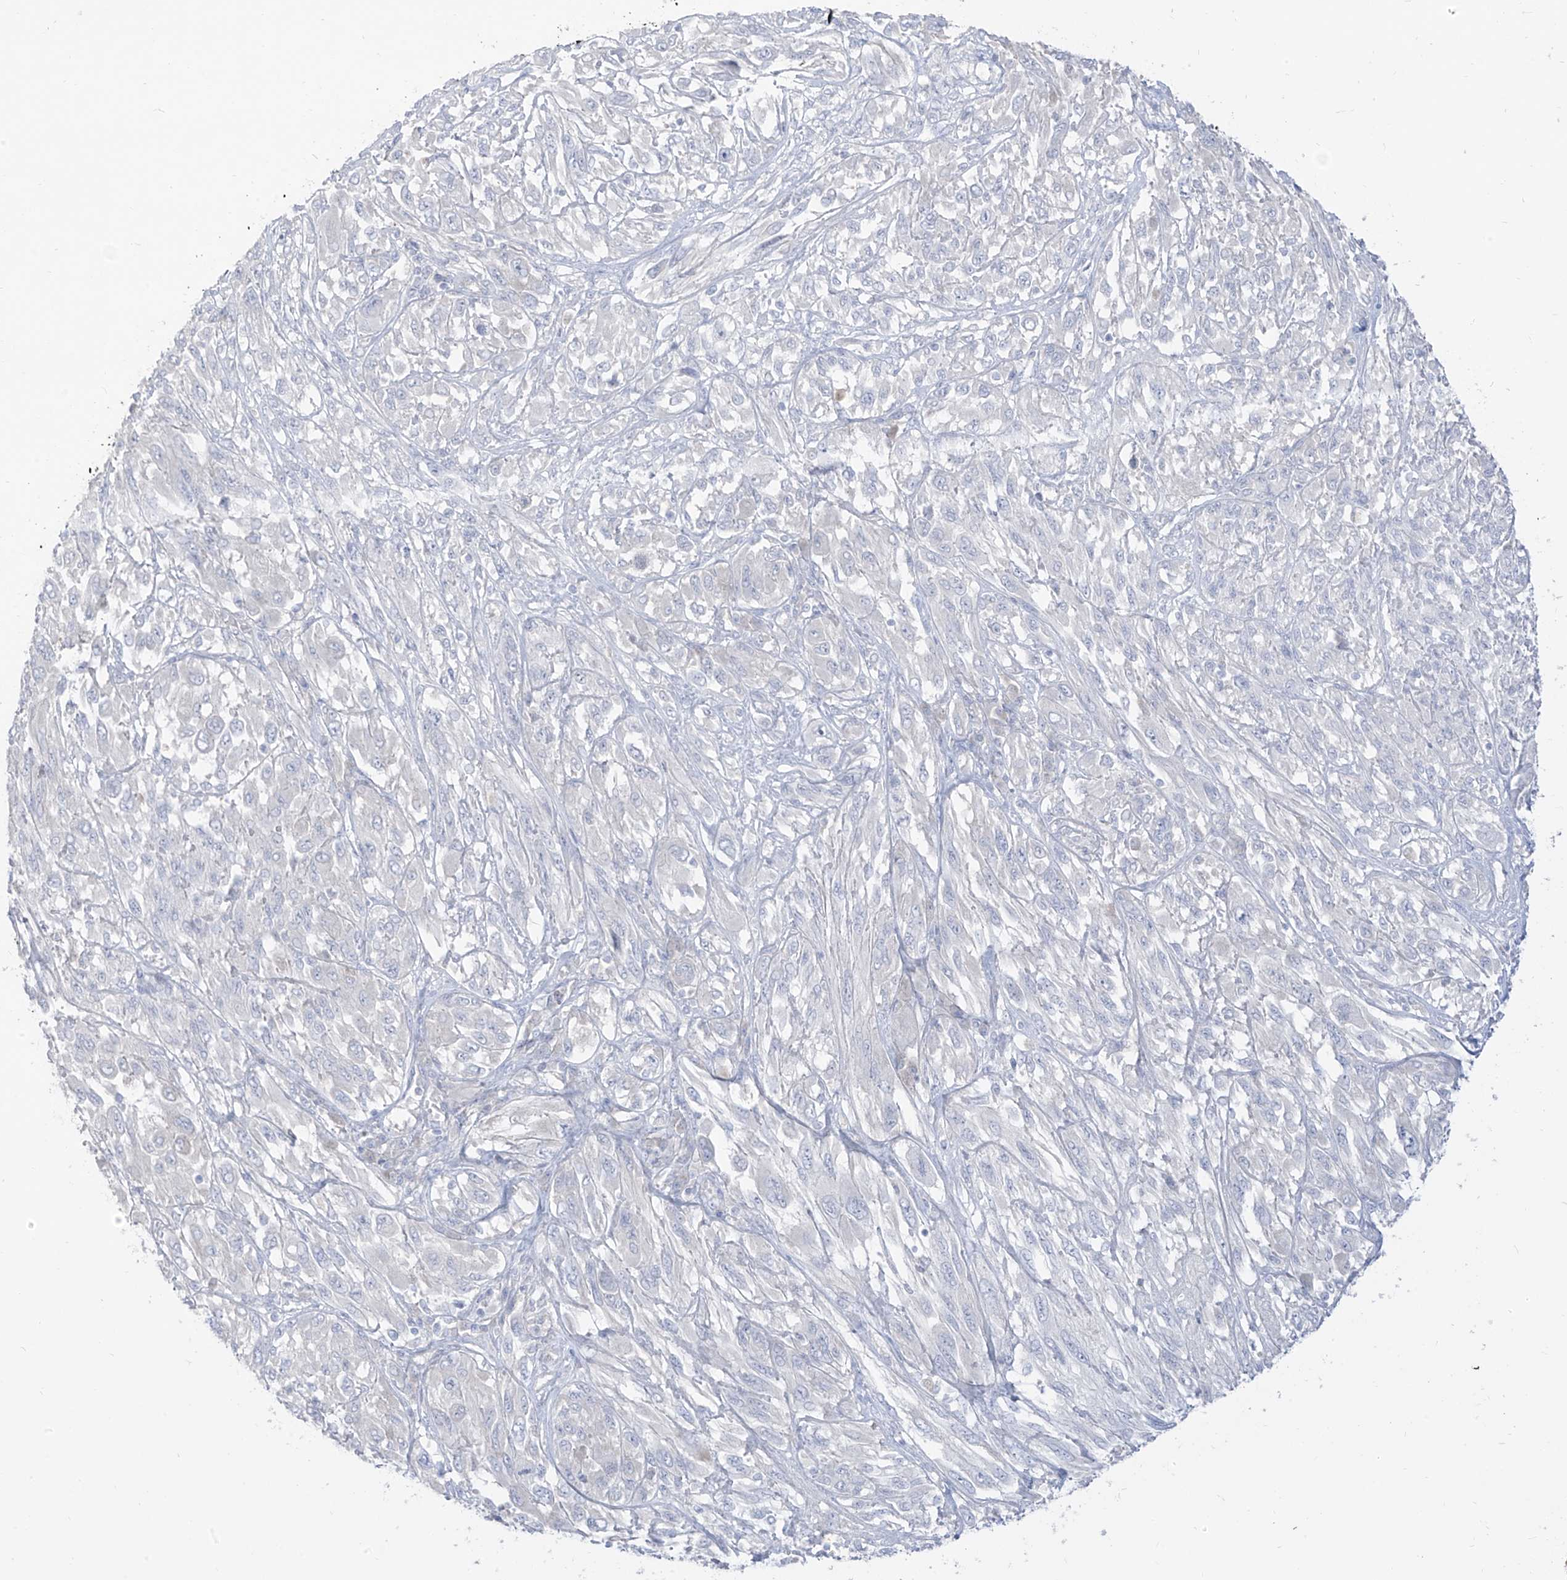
{"staining": {"intensity": "negative", "quantity": "none", "location": "none"}, "tissue": "melanoma", "cell_type": "Tumor cells", "image_type": "cancer", "snomed": [{"axis": "morphology", "description": "Malignant melanoma, NOS"}, {"axis": "topography", "description": "Skin"}], "caption": "This is a image of IHC staining of melanoma, which shows no expression in tumor cells.", "gene": "ARHGEF40", "patient": {"sex": "female", "age": 91}}